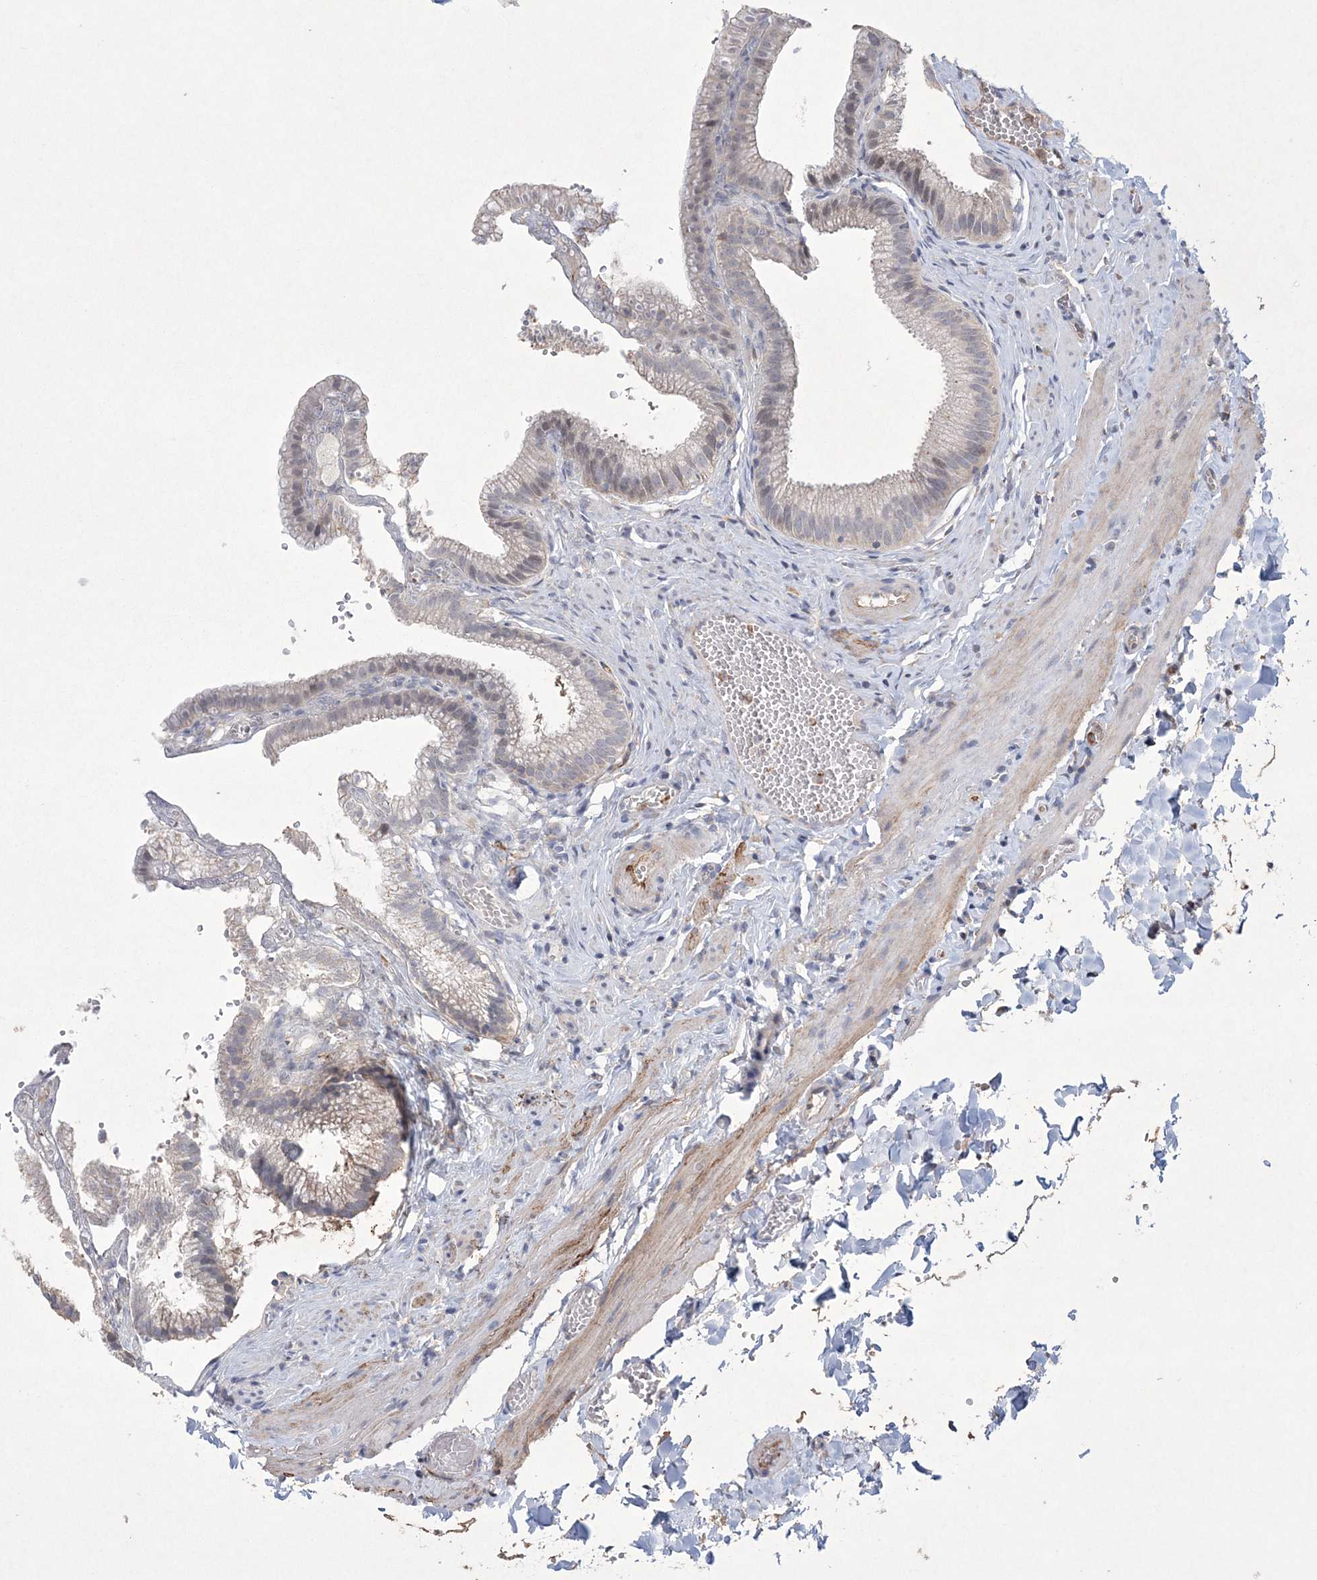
{"staining": {"intensity": "negative", "quantity": "none", "location": "none"}, "tissue": "gallbladder", "cell_type": "Glandular cells", "image_type": "normal", "snomed": [{"axis": "morphology", "description": "Normal tissue, NOS"}, {"axis": "topography", "description": "Gallbladder"}], "caption": "Immunohistochemistry of normal human gallbladder demonstrates no expression in glandular cells.", "gene": "DPCD", "patient": {"sex": "male", "age": 38}}